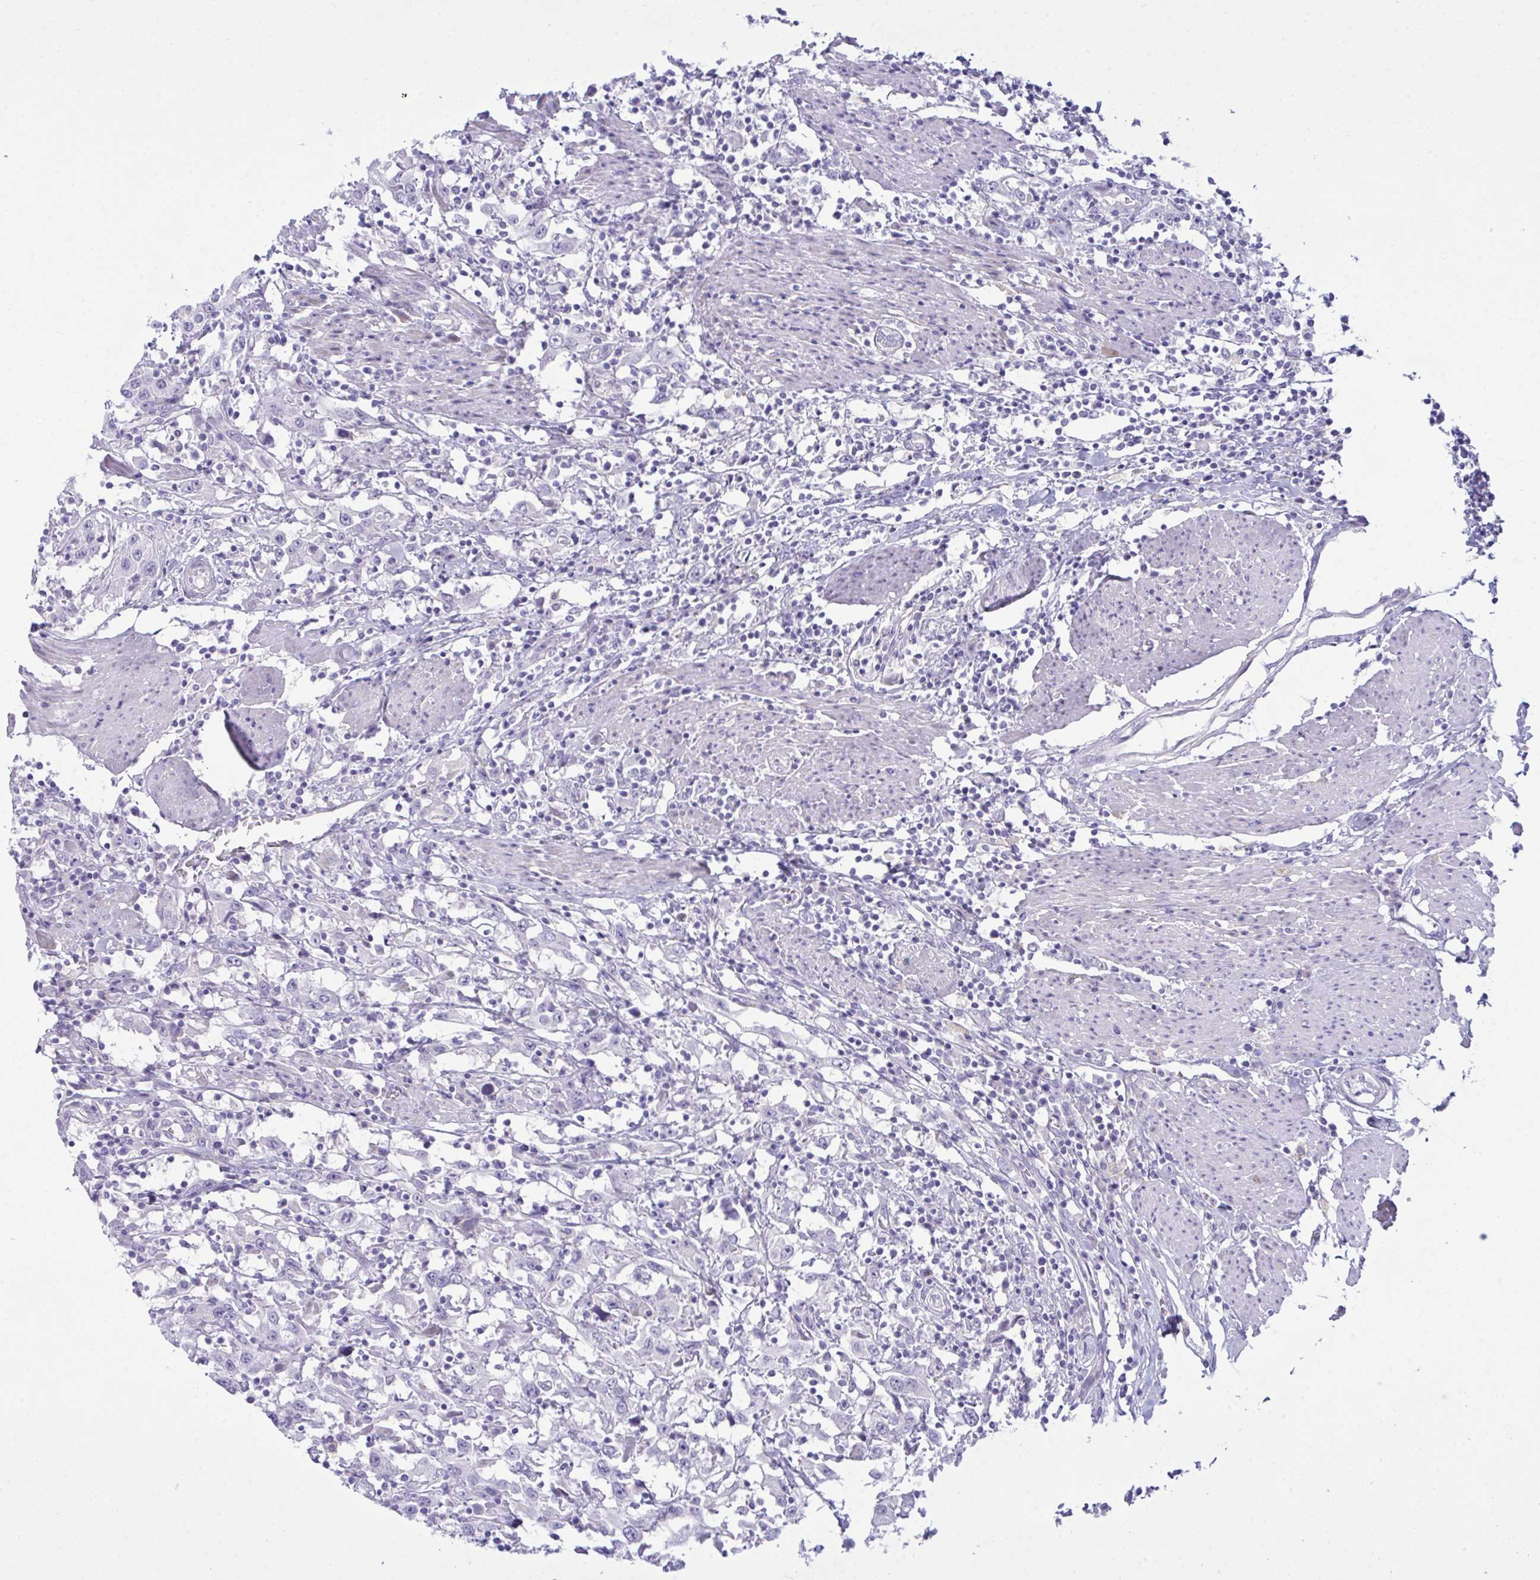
{"staining": {"intensity": "negative", "quantity": "none", "location": "none"}, "tissue": "urothelial cancer", "cell_type": "Tumor cells", "image_type": "cancer", "snomed": [{"axis": "morphology", "description": "Urothelial carcinoma, High grade"}, {"axis": "topography", "description": "Urinary bladder"}], "caption": "Urothelial cancer stained for a protein using immunohistochemistry exhibits no expression tumor cells.", "gene": "MED9", "patient": {"sex": "male", "age": 61}}